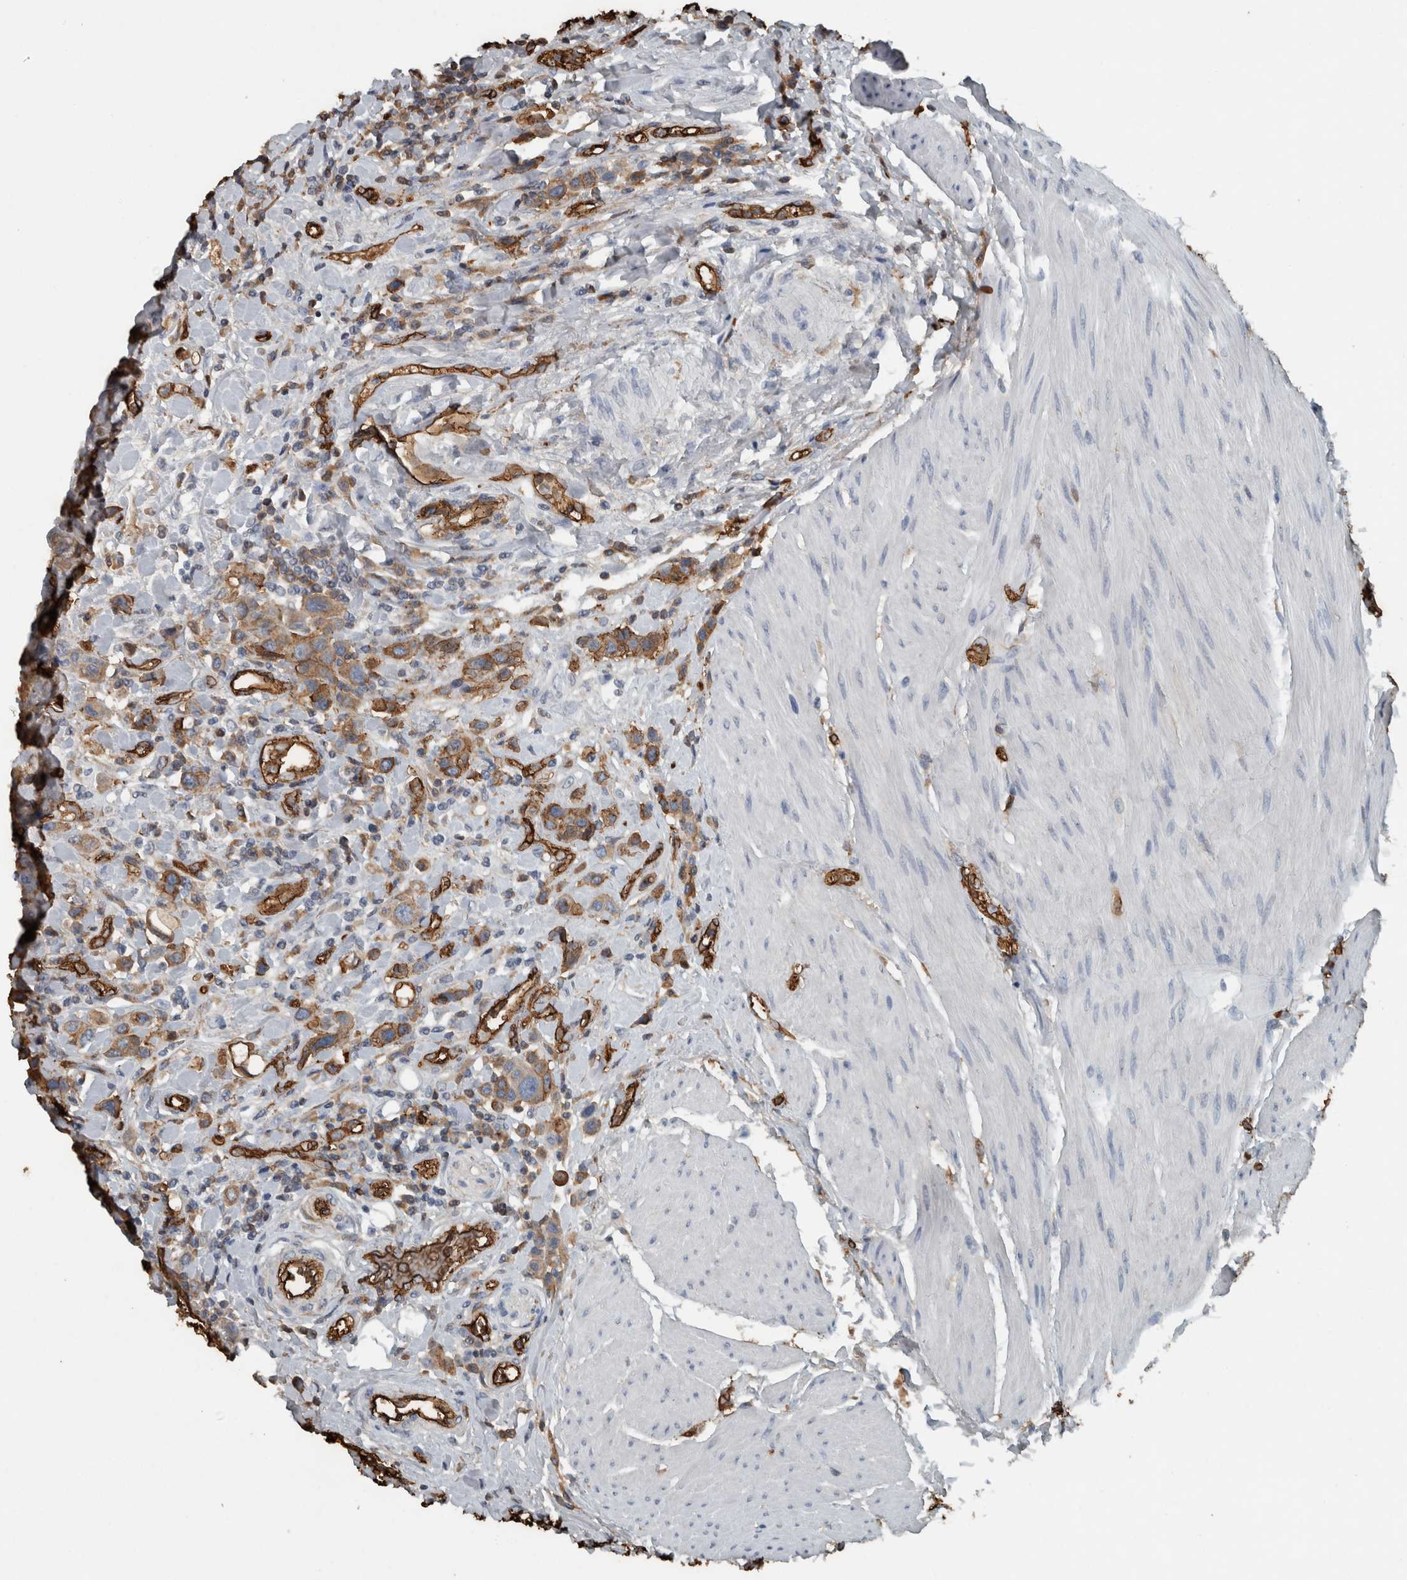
{"staining": {"intensity": "moderate", "quantity": ">75%", "location": "cytoplasmic/membranous"}, "tissue": "urothelial cancer", "cell_type": "Tumor cells", "image_type": "cancer", "snomed": [{"axis": "morphology", "description": "Urothelial carcinoma, High grade"}, {"axis": "topography", "description": "Urinary bladder"}], "caption": "High-power microscopy captured an IHC micrograph of high-grade urothelial carcinoma, revealing moderate cytoplasmic/membranous expression in about >75% of tumor cells.", "gene": "LBP", "patient": {"sex": "male", "age": 50}}